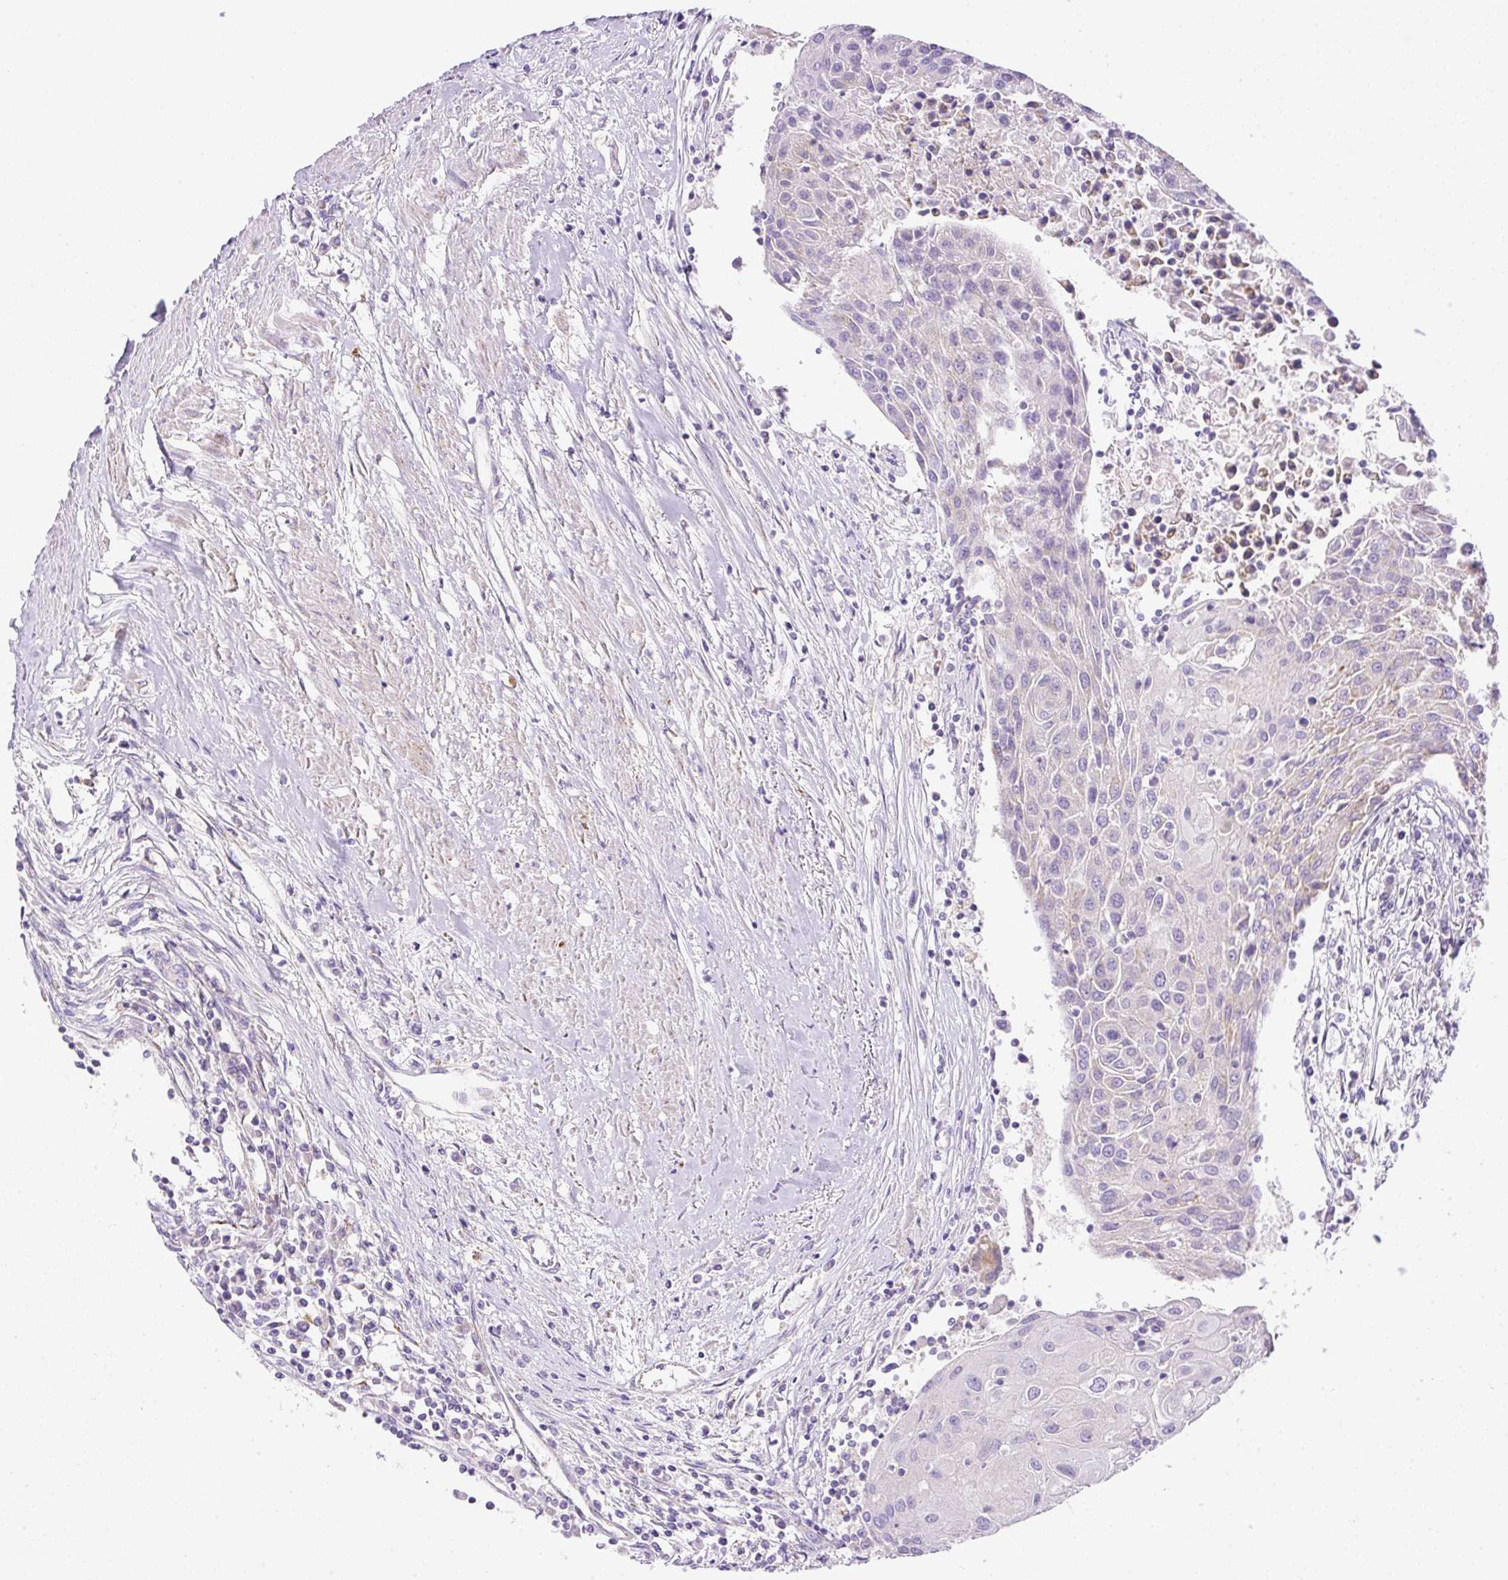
{"staining": {"intensity": "moderate", "quantity": "<25%", "location": "cytoplasmic/membranous"}, "tissue": "urothelial cancer", "cell_type": "Tumor cells", "image_type": "cancer", "snomed": [{"axis": "morphology", "description": "Urothelial carcinoma, High grade"}, {"axis": "topography", "description": "Urinary bladder"}], "caption": "DAB immunohistochemical staining of urothelial cancer demonstrates moderate cytoplasmic/membranous protein positivity in approximately <25% of tumor cells.", "gene": "NF1", "patient": {"sex": "female", "age": 85}}